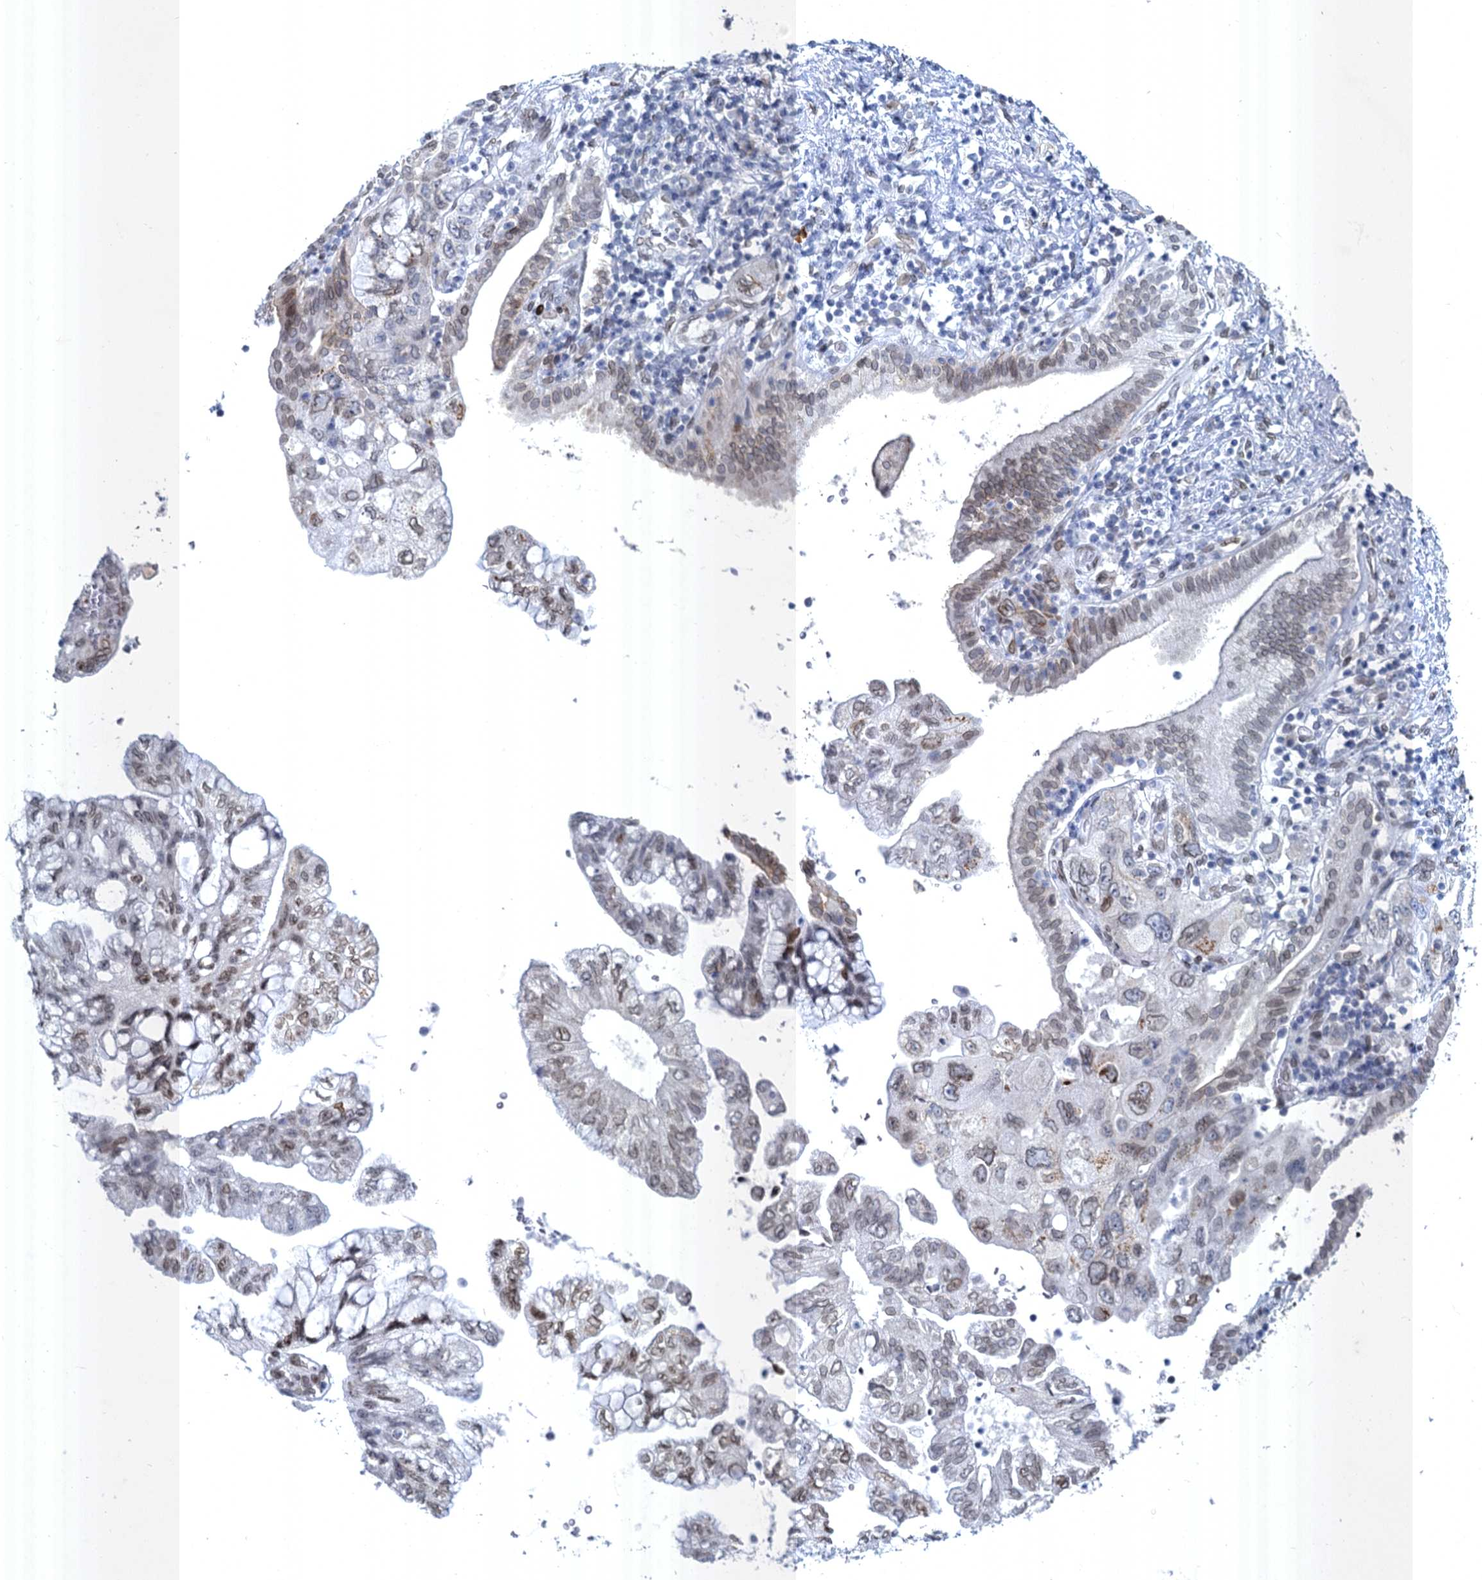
{"staining": {"intensity": "weak", "quantity": "25%-75%", "location": "cytoplasmic/membranous,nuclear"}, "tissue": "pancreatic cancer", "cell_type": "Tumor cells", "image_type": "cancer", "snomed": [{"axis": "morphology", "description": "Adenocarcinoma, NOS"}, {"axis": "topography", "description": "Pancreas"}], "caption": "Weak cytoplasmic/membranous and nuclear protein positivity is identified in about 25%-75% of tumor cells in pancreatic adenocarcinoma.", "gene": "PRSS35", "patient": {"sex": "female", "age": 73}}